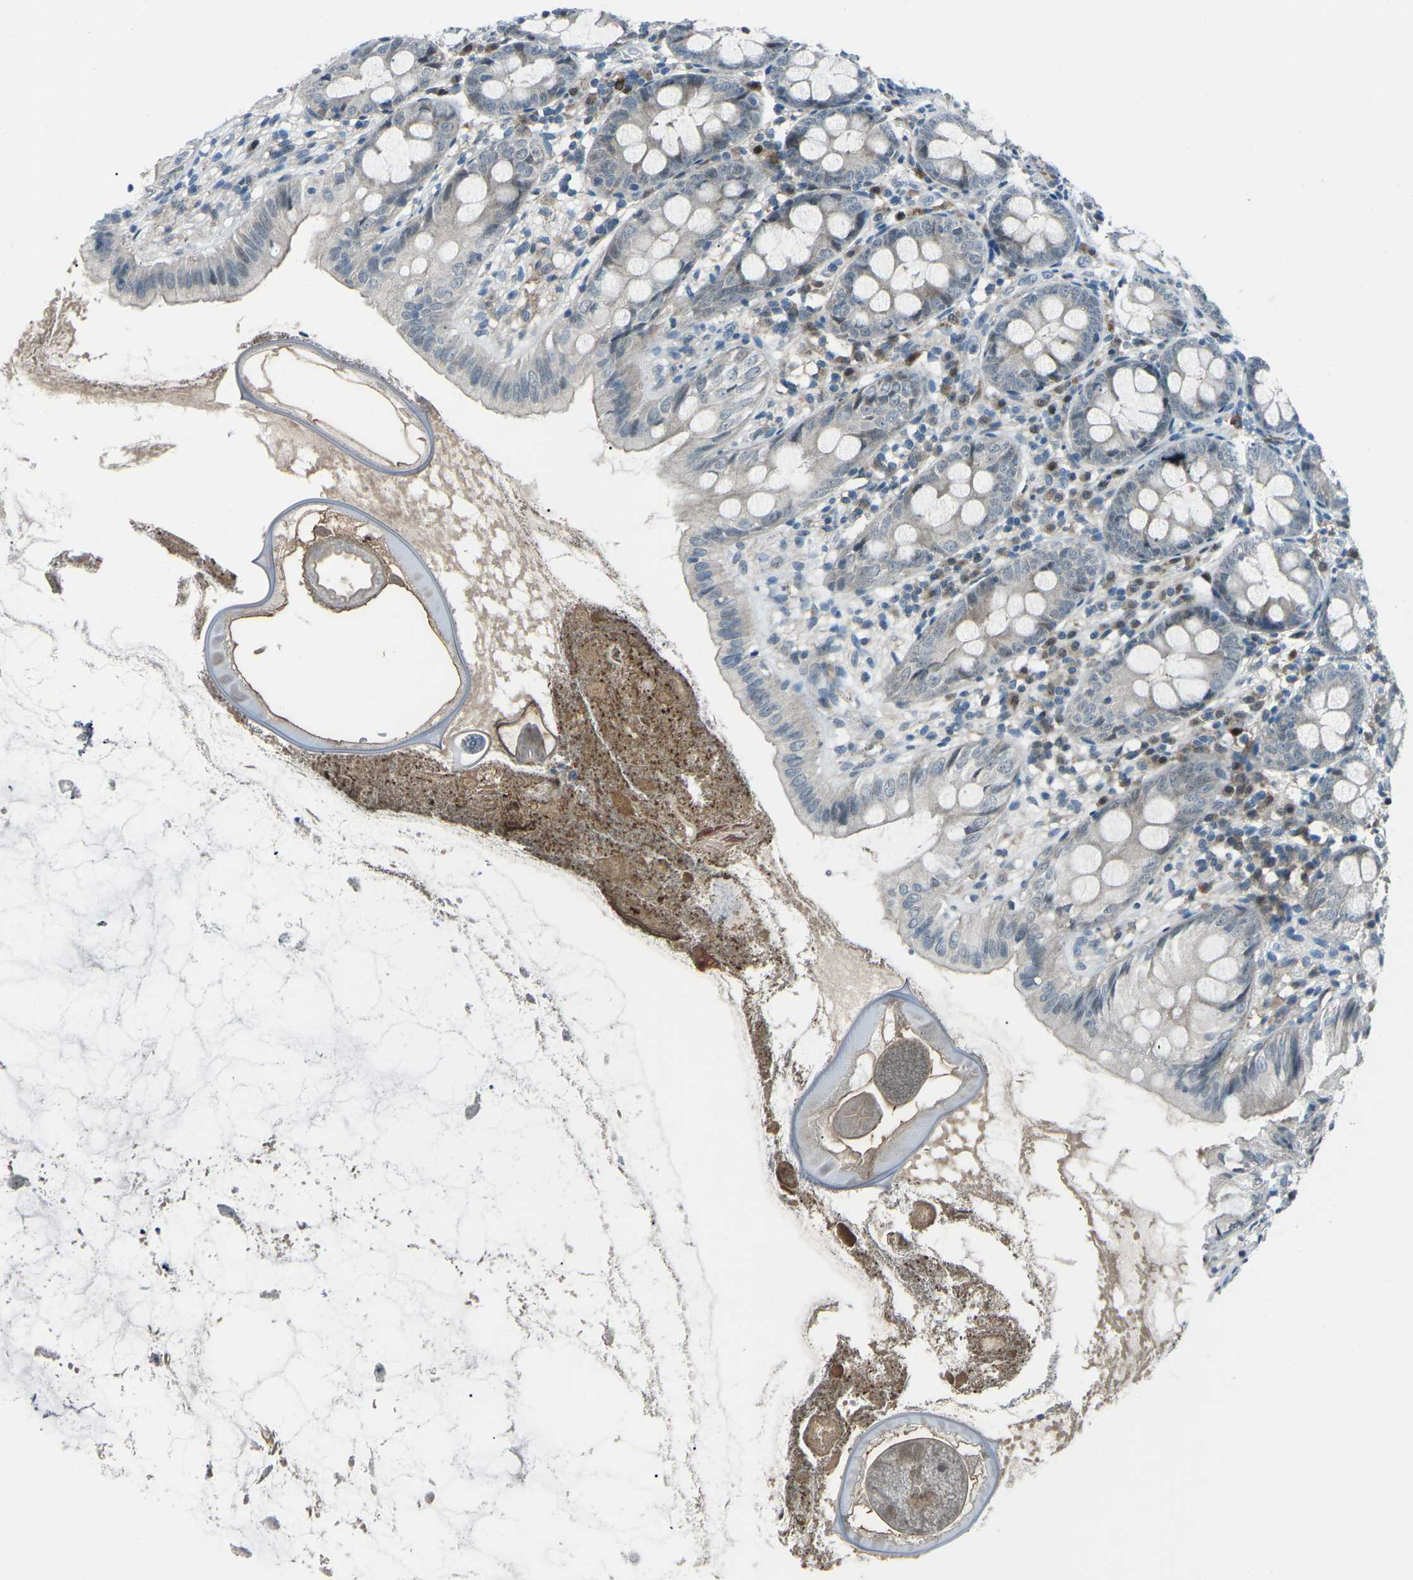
{"staining": {"intensity": "weak", "quantity": "<25%", "location": "cytoplasmic/membranous"}, "tissue": "appendix", "cell_type": "Glandular cells", "image_type": "normal", "snomed": [{"axis": "morphology", "description": "Normal tissue, NOS"}, {"axis": "topography", "description": "Appendix"}], "caption": "Immunohistochemical staining of normal appendix reveals no significant positivity in glandular cells.", "gene": "PRKCA", "patient": {"sex": "female", "age": 77}}